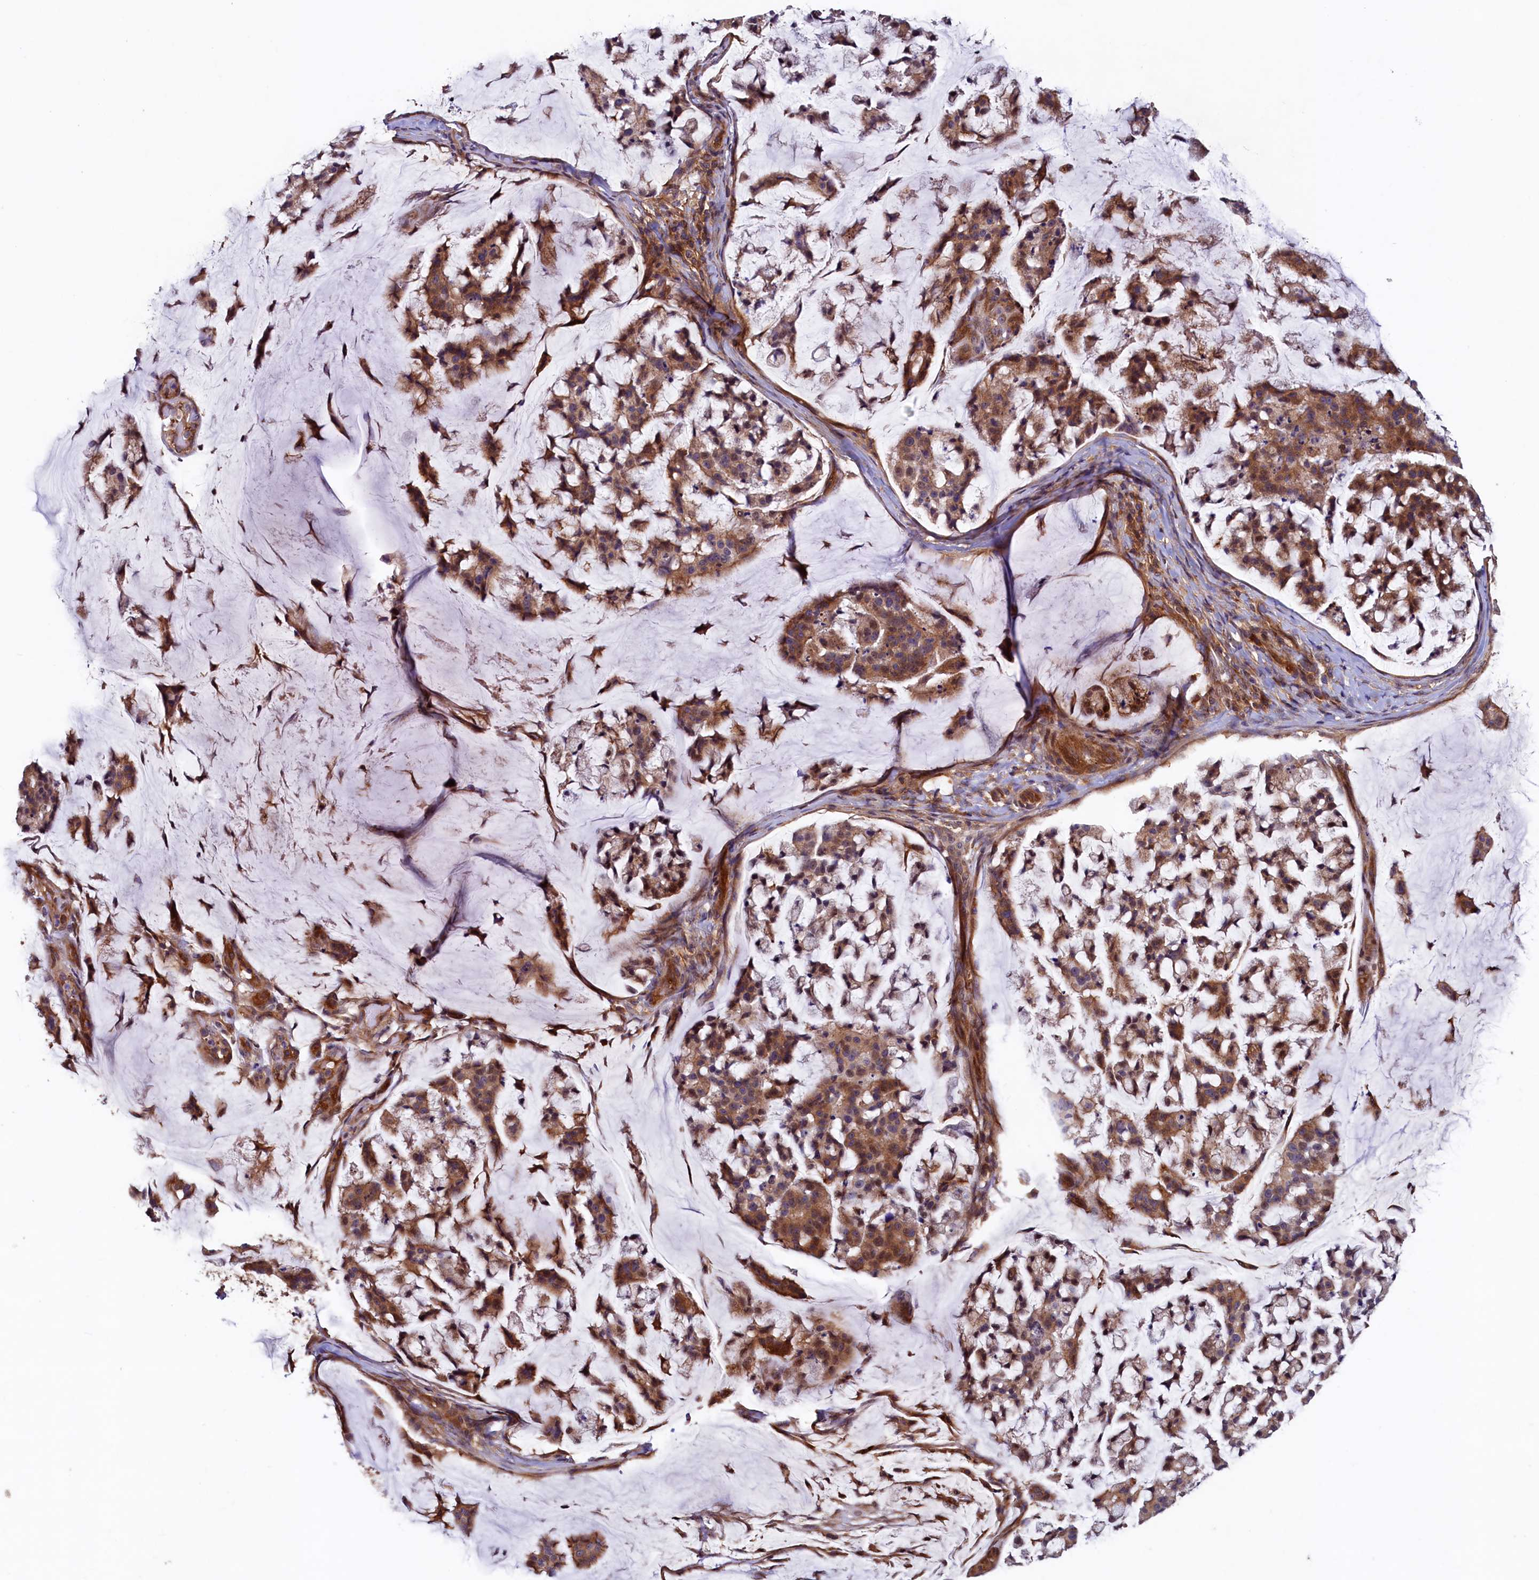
{"staining": {"intensity": "moderate", "quantity": ">75%", "location": "cytoplasmic/membranous"}, "tissue": "stomach cancer", "cell_type": "Tumor cells", "image_type": "cancer", "snomed": [{"axis": "morphology", "description": "Adenocarcinoma, NOS"}, {"axis": "topography", "description": "Stomach, lower"}], "caption": "Stomach cancer (adenocarcinoma) was stained to show a protein in brown. There is medium levels of moderate cytoplasmic/membranous expression in about >75% of tumor cells.", "gene": "DUOXA1", "patient": {"sex": "male", "age": 67}}